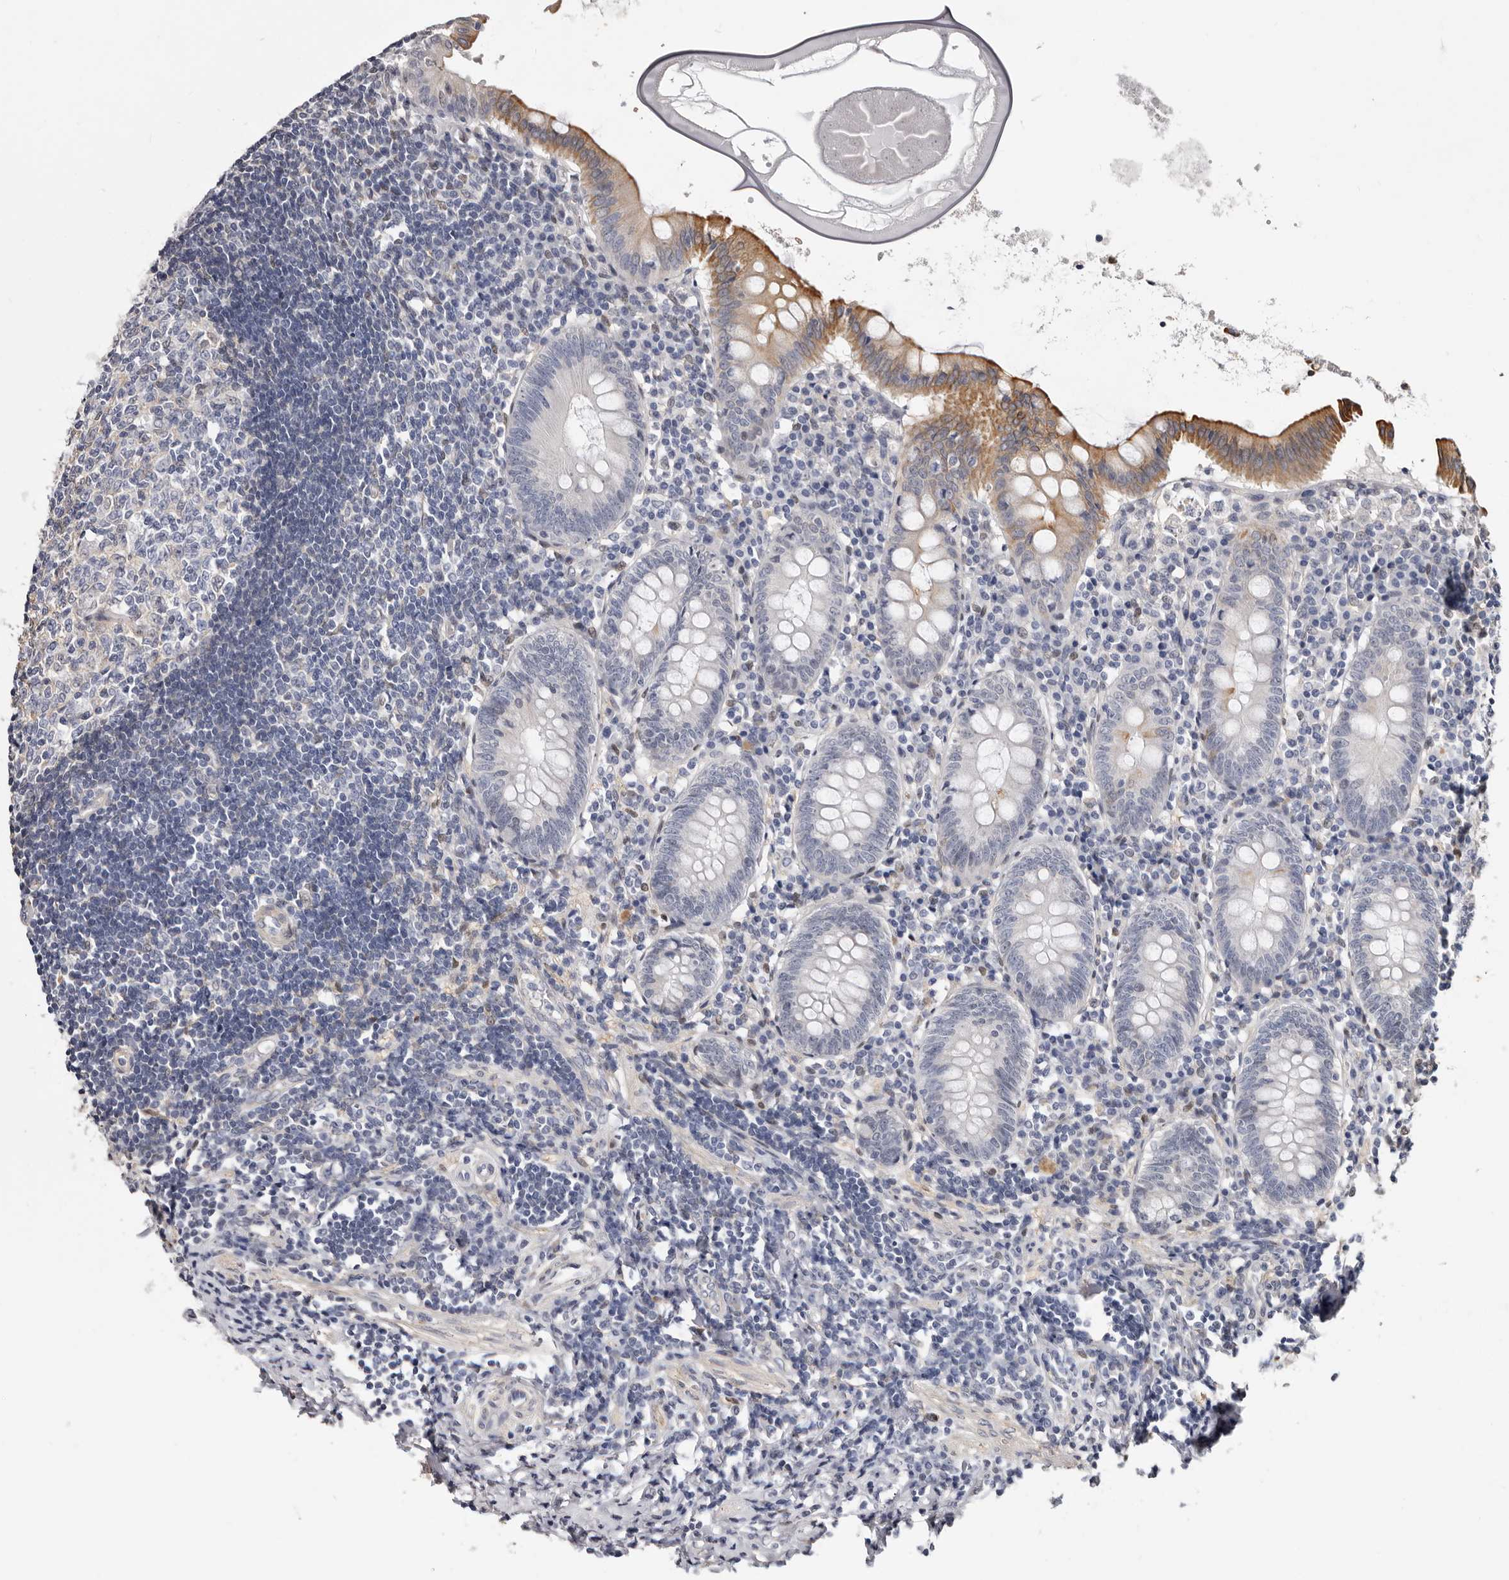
{"staining": {"intensity": "moderate", "quantity": "<25%", "location": "cytoplasmic/membranous"}, "tissue": "appendix", "cell_type": "Glandular cells", "image_type": "normal", "snomed": [{"axis": "morphology", "description": "Normal tissue, NOS"}, {"axis": "topography", "description": "Appendix"}], "caption": "Protein expression analysis of normal human appendix reveals moderate cytoplasmic/membranous expression in approximately <25% of glandular cells. (Stains: DAB in brown, nuclei in blue, Microscopy: brightfield microscopy at high magnification).", "gene": "KHDRBS2", "patient": {"sex": "female", "age": 54}}